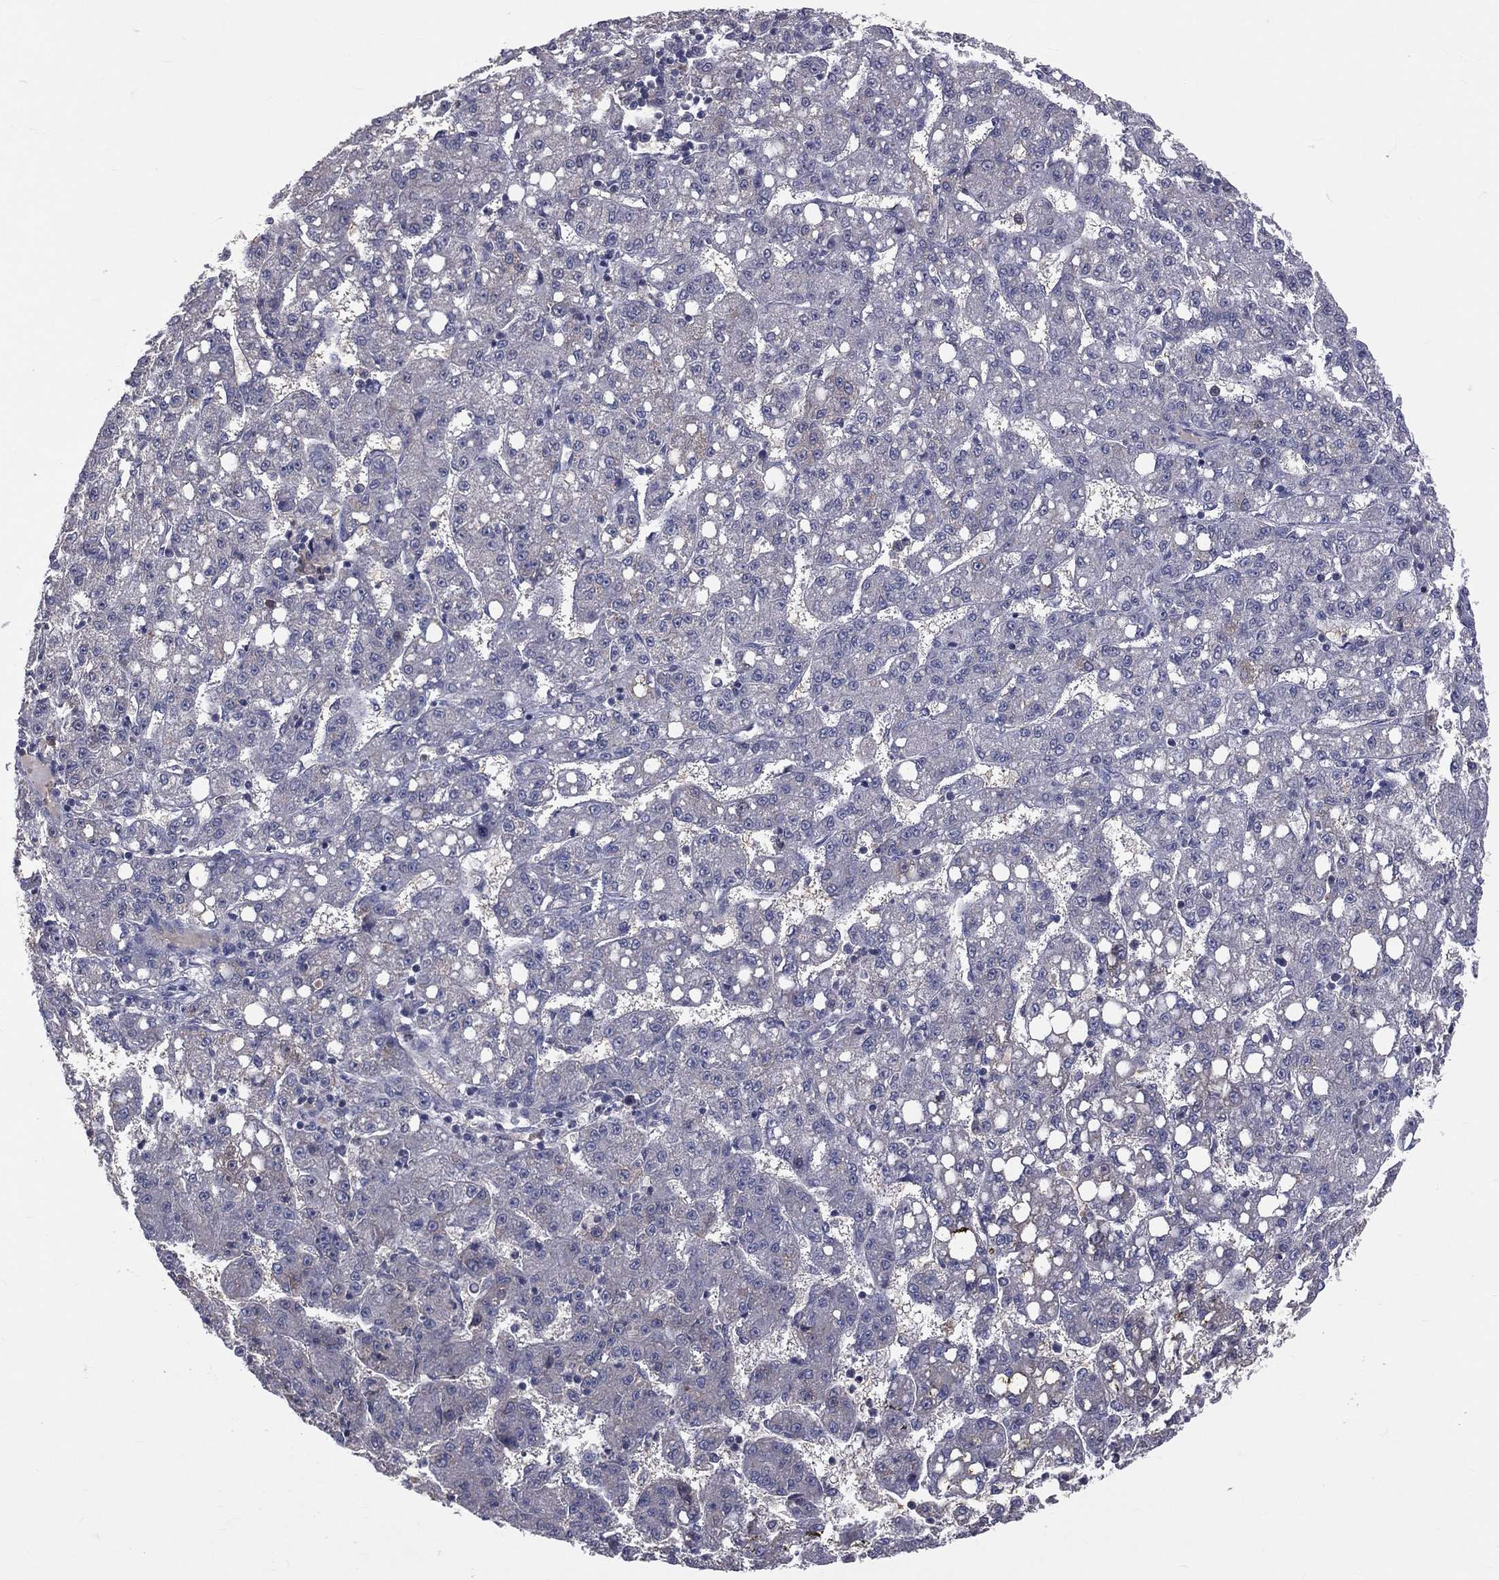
{"staining": {"intensity": "negative", "quantity": "none", "location": "none"}, "tissue": "liver cancer", "cell_type": "Tumor cells", "image_type": "cancer", "snomed": [{"axis": "morphology", "description": "Carcinoma, Hepatocellular, NOS"}, {"axis": "topography", "description": "Liver"}], "caption": "High magnification brightfield microscopy of liver hepatocellular carcinoma stained with DAB (brown) and counterstained with hematoxylin (blue): tumor cells show no significant staining.", "gene": "DSG4", "patient": {"sex": "female", "age": 65}}